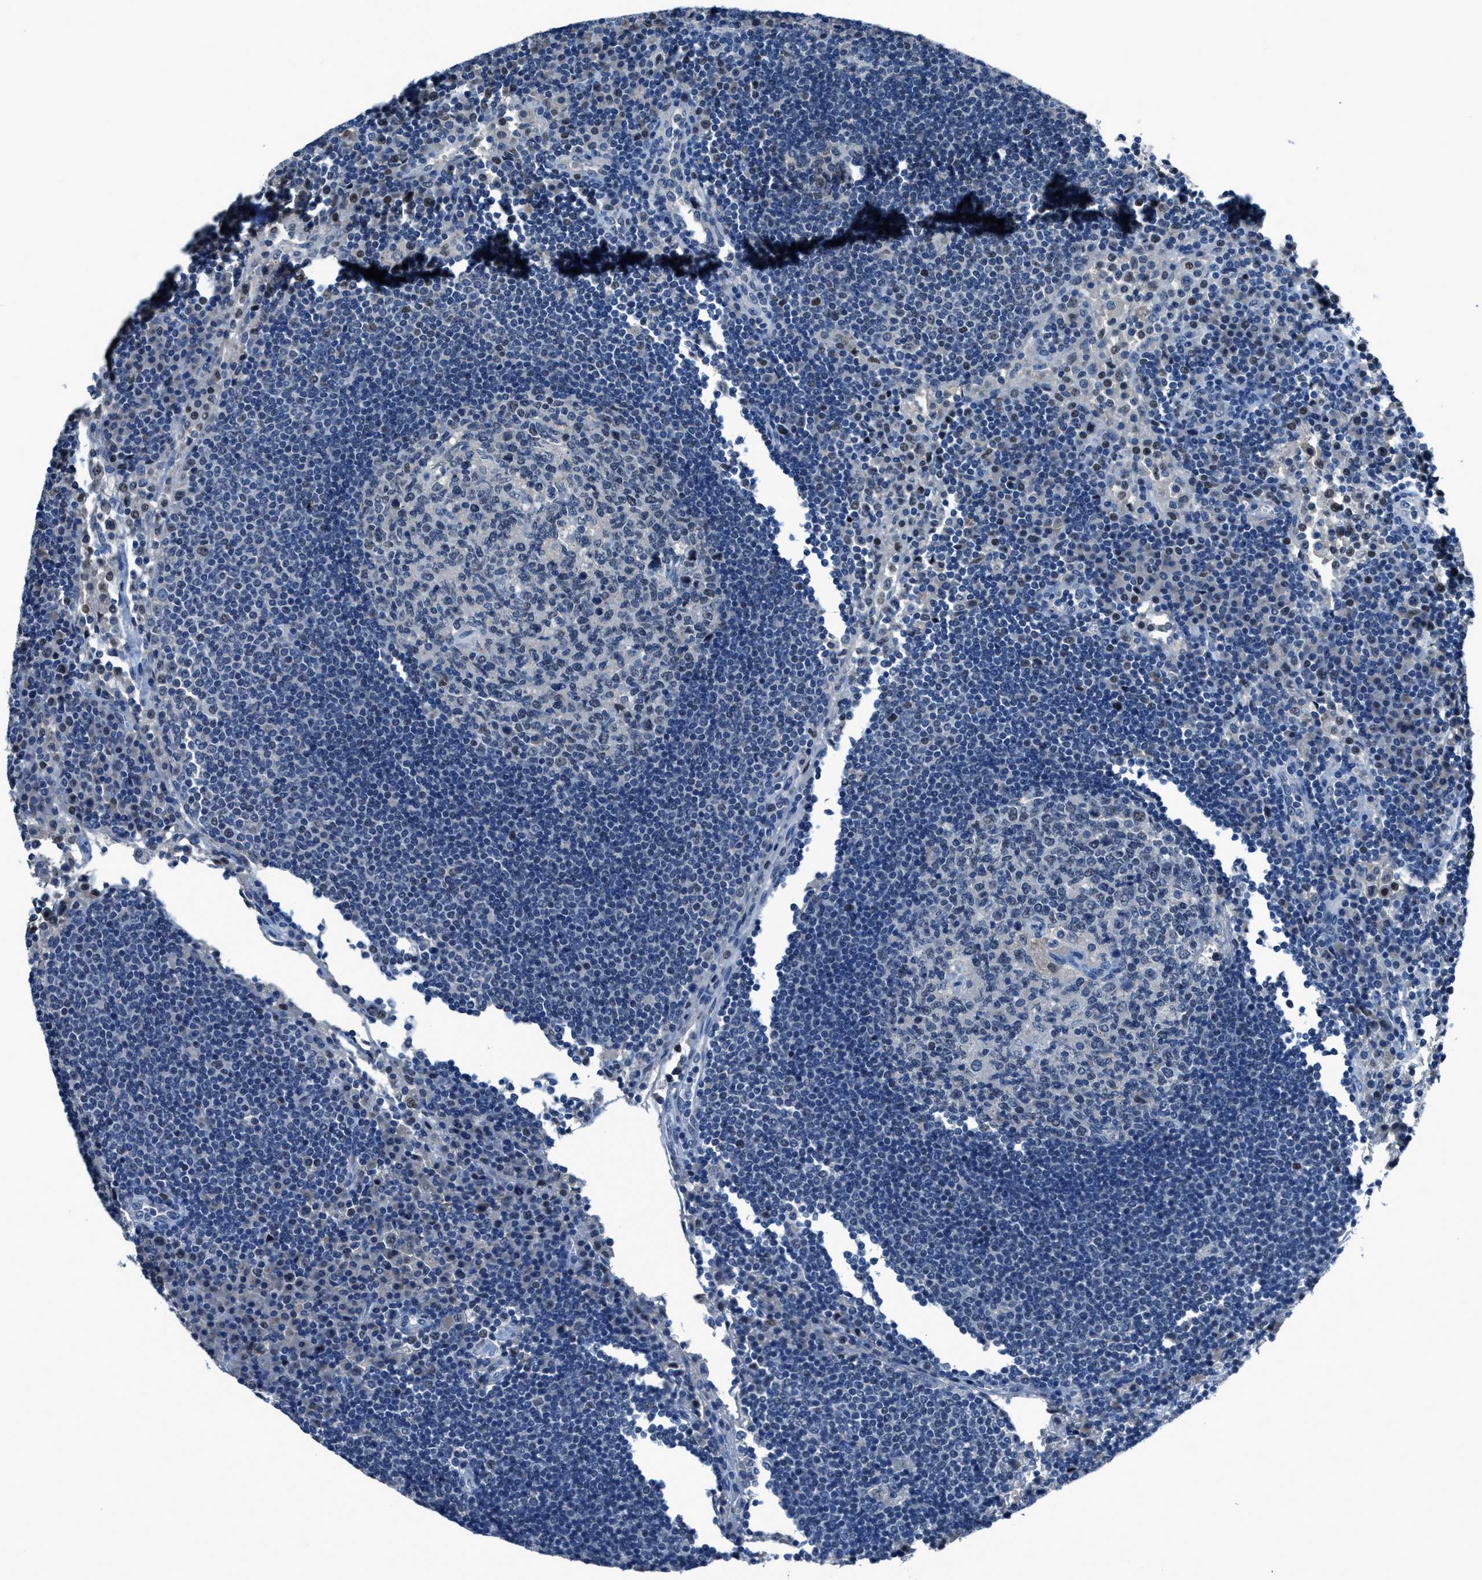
{"staining": {"intensity": "weak", "quantity": "25%-75%", "location": "nuclear"}, "tissue": "lymph node", "cell_type": "Germinal center cells", "image_type": "normal", "snomed": [{"axis": "morphology", "description": "Normal tissue, NOS"}, {"axis": "topography", "description": "Lymph node"}], "caption": "Lymph node stained for a protein (brown) reveals weak nuclear positive expression in about 25%-75% of germinal center cells.", "gene": "DUSP19", "patient": {"sex": "female", "age": 53}}